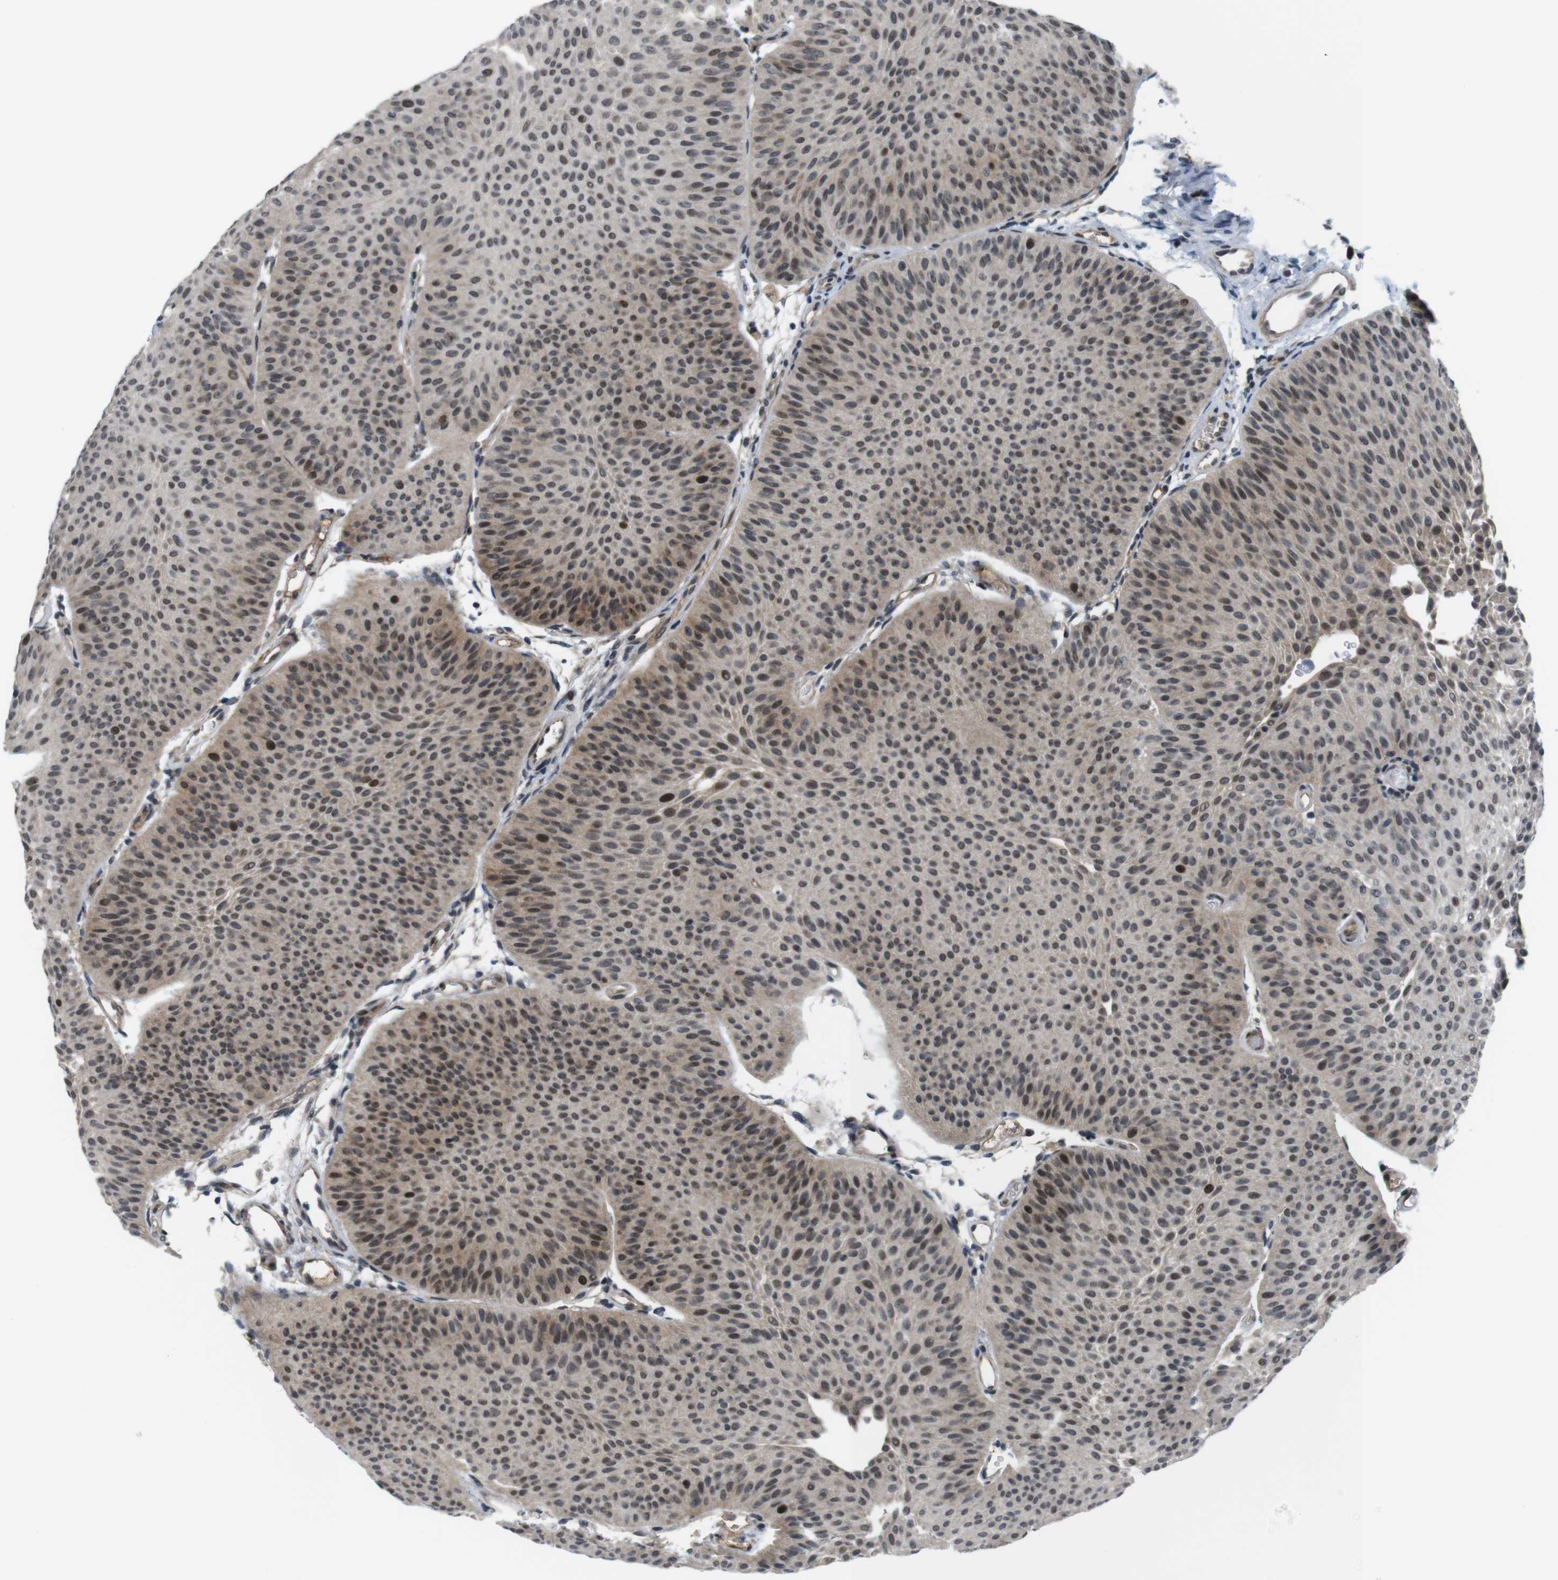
{"staining": {"intensity": "moderate", "quantity": ">75%", "location": "cytoplasmic/membranous,nuclear"}, "tissue": "urothelial cancer", "cell_type": "Tumor cells", "image_type": "cancer", "snomed": [{"axis": "morphology", "description": "Urothelial carcinoma, Low grade"}, {"axis": "topography", "description": "Urinary bladder"}], "caption": "Urothelial cancer was stained to show a protein in brown. There is medium levels of moderate cytoplasmic/membranous and nuclear expression in approximately >75% of tumor cells.", "gene": "SMCO2", "patient": {"sex": "female", "age": 60}}